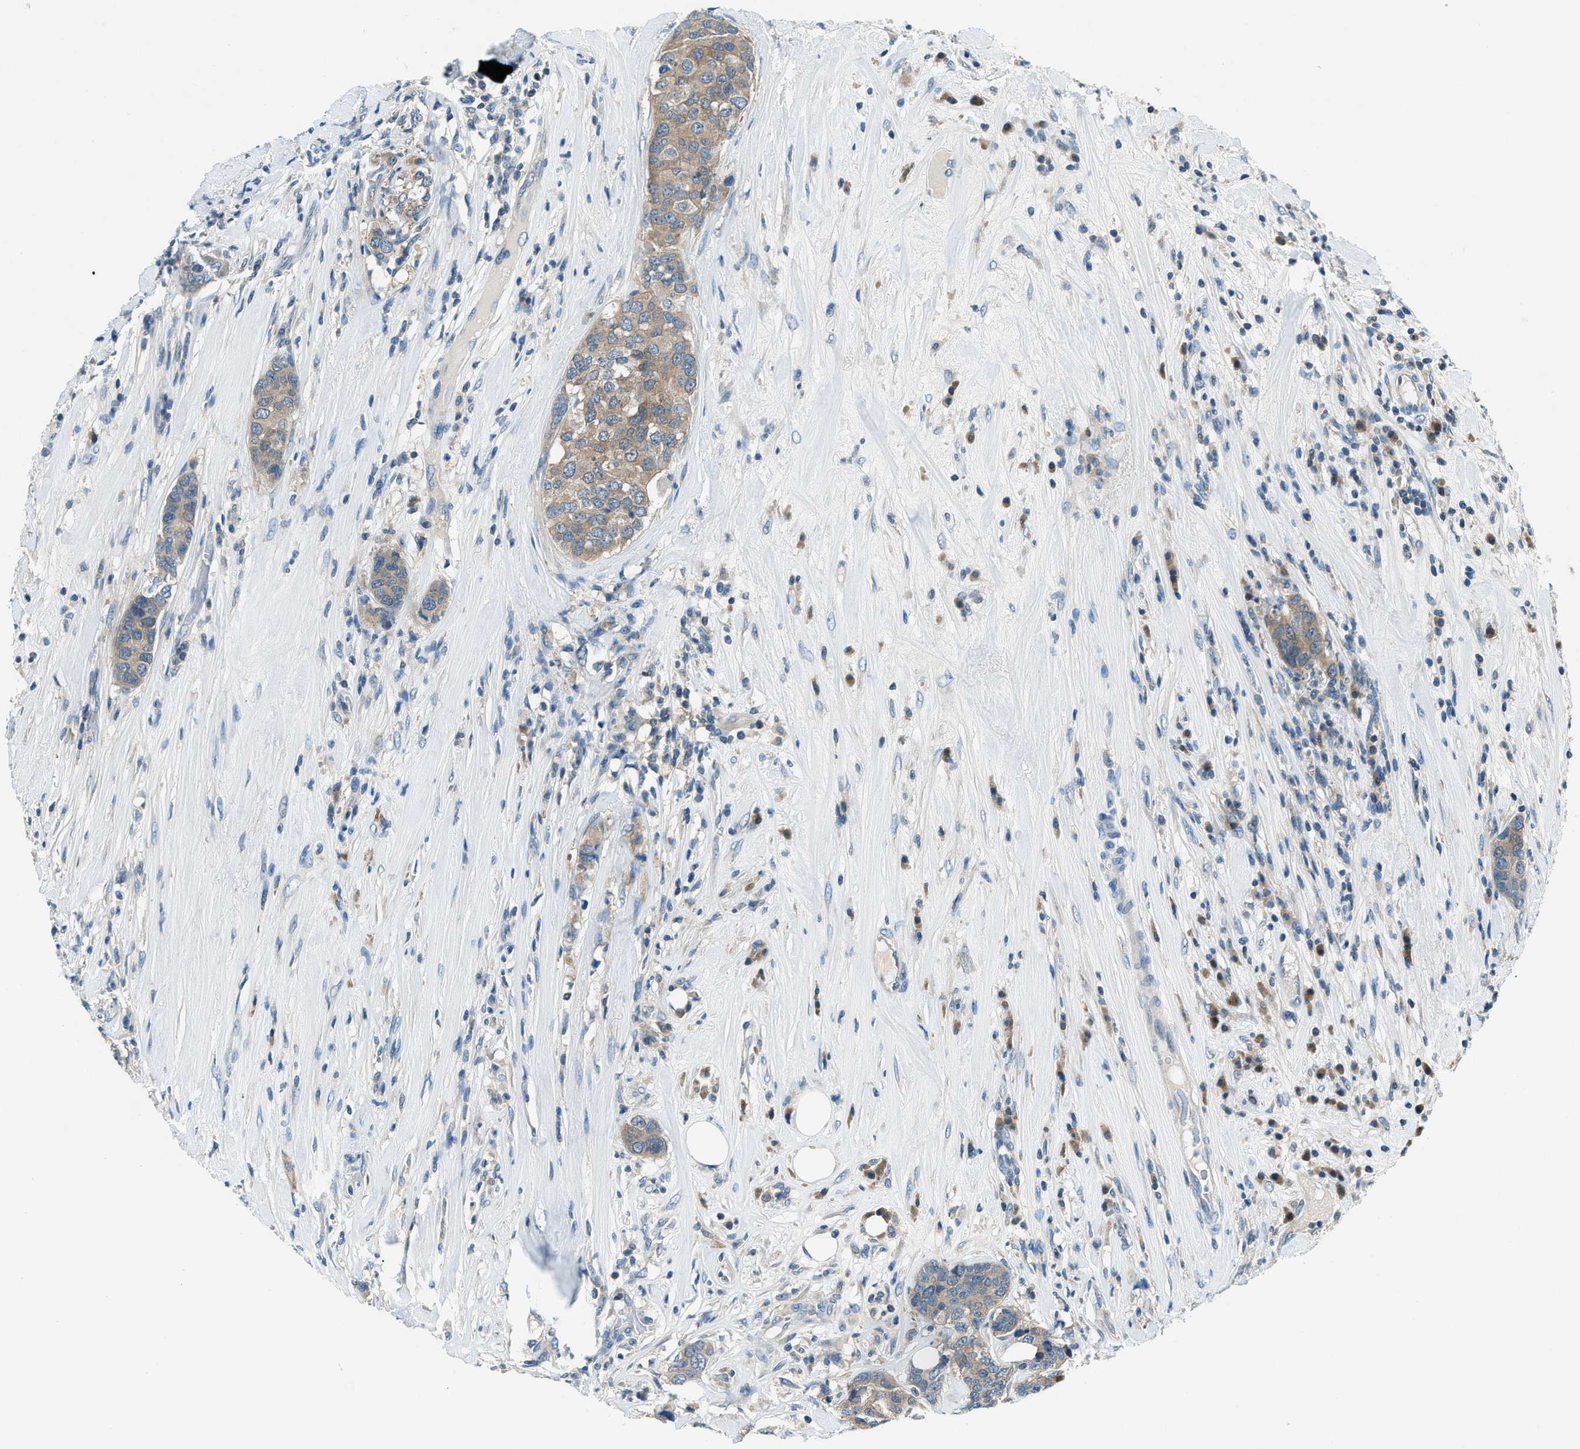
{"staining": {"intensity": "weak", "quantity": ">75%", "location": "cytoplasmic/membranous"}, "tissue": "breast cancer", "cell_type": "Tumor cells", "image_type": "cancer", "snomed": [{"axis": "morphology", "description": "Lobular carcinoma"}, {"axis": "topography", "description": "Breast"}], "caption": "Immunohistochemical staining of breast cancer (lobular carcinoma) shows low levels of weak cytoplasmic/membranous protein staining in about >75% of tumor cells.", "gene": "ACP1", "patient": {"sex": "female", "age": 59}}